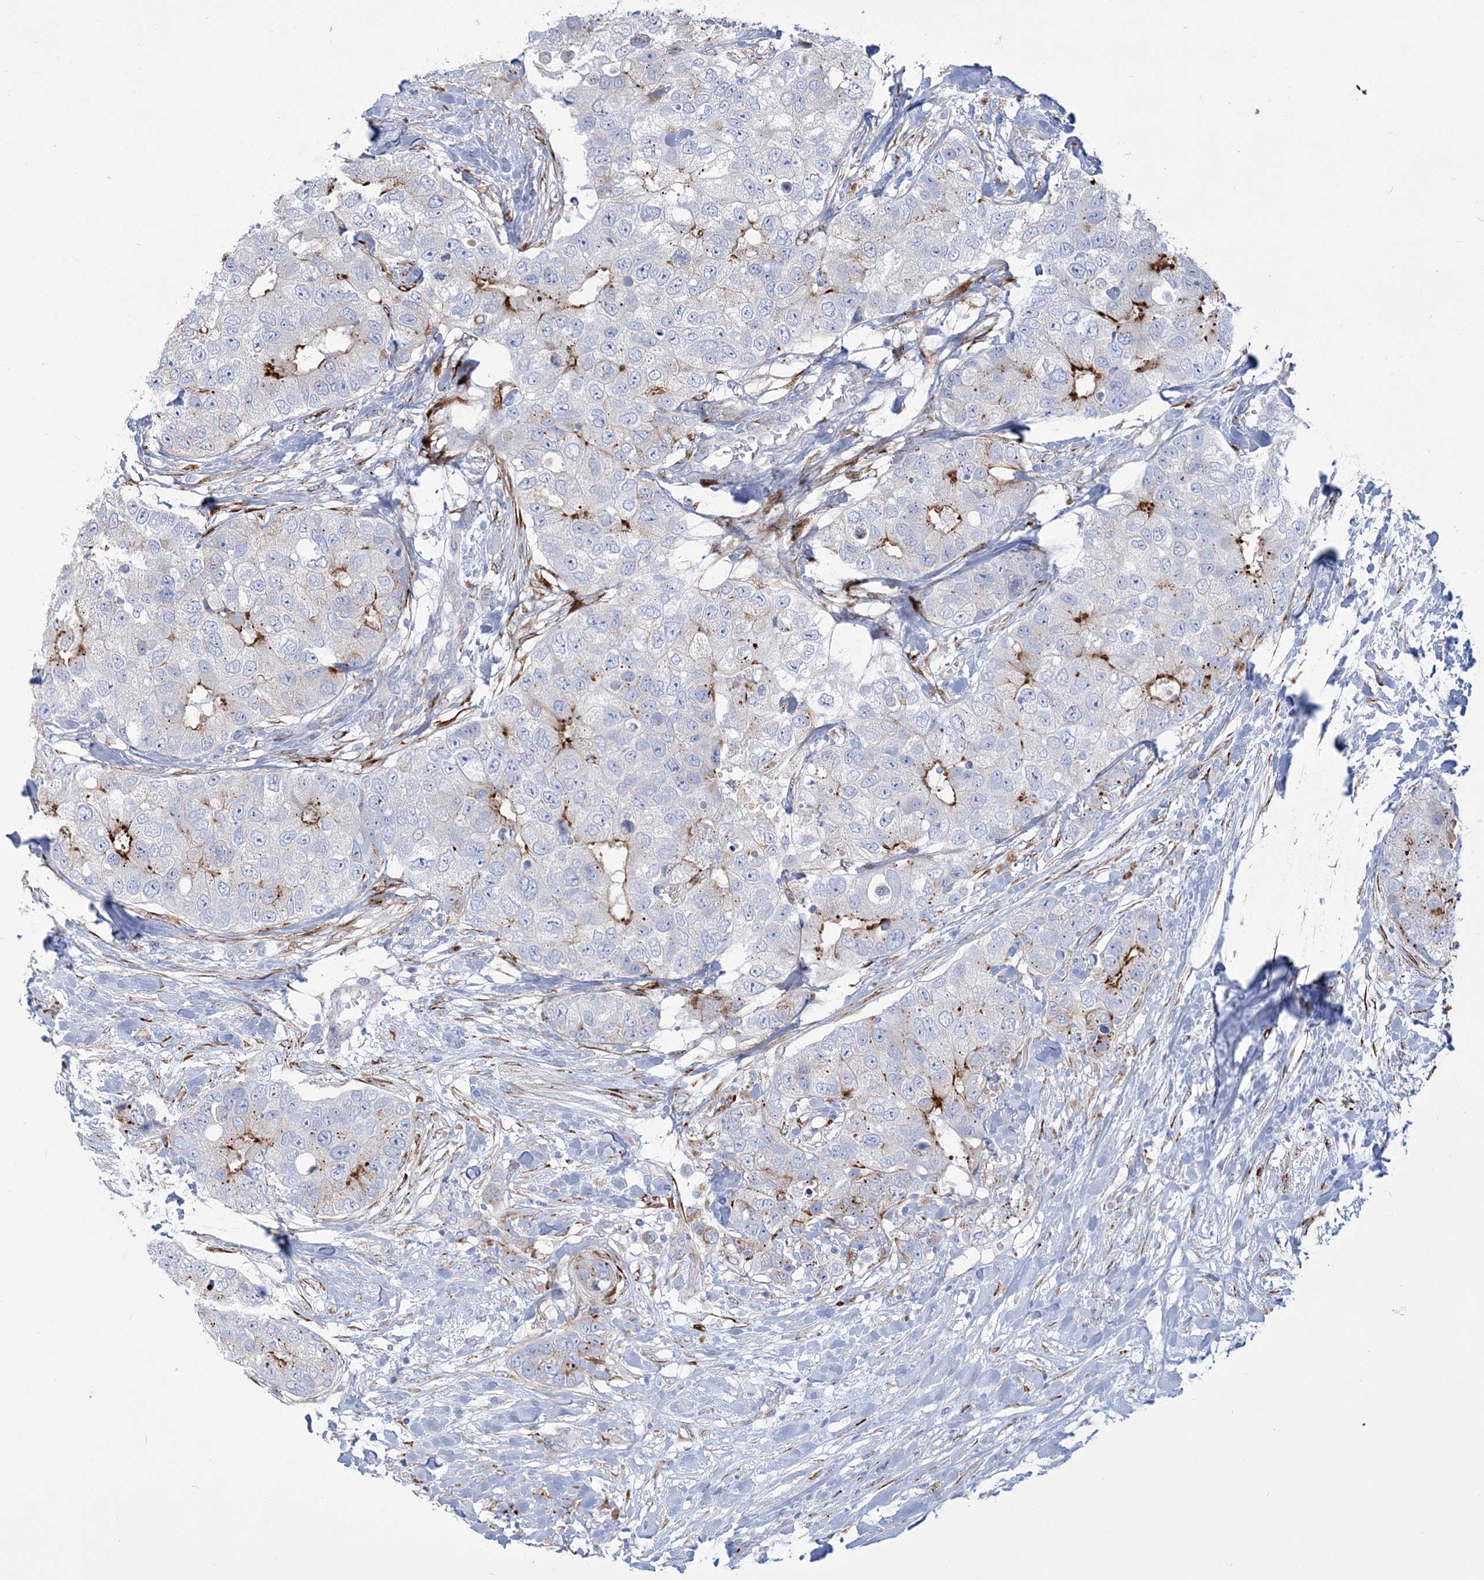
{"staining": {"intensity": "moderate", "quantity": "<25%", "location": "cytoplasmic/membranous"}, "tissue": "breast cancer", "cell_type": "Tumor cells", "image_type": "cancer", "snomed": [{"axis": "morphology", "description": "Duct carcinoma"}, {"axis": "topography", "description": "Breast"}], "caption": "This histopathology image demonstrates breast cancer stained with IHC to label a protein in brown. The cytoplasmic/membranous of tumor cells show moderate positivity for the protein. Nuclei are counter-stained blue.", "gene": "RAB11FIP5", "patient": {"sex": "female", "age": 62}}